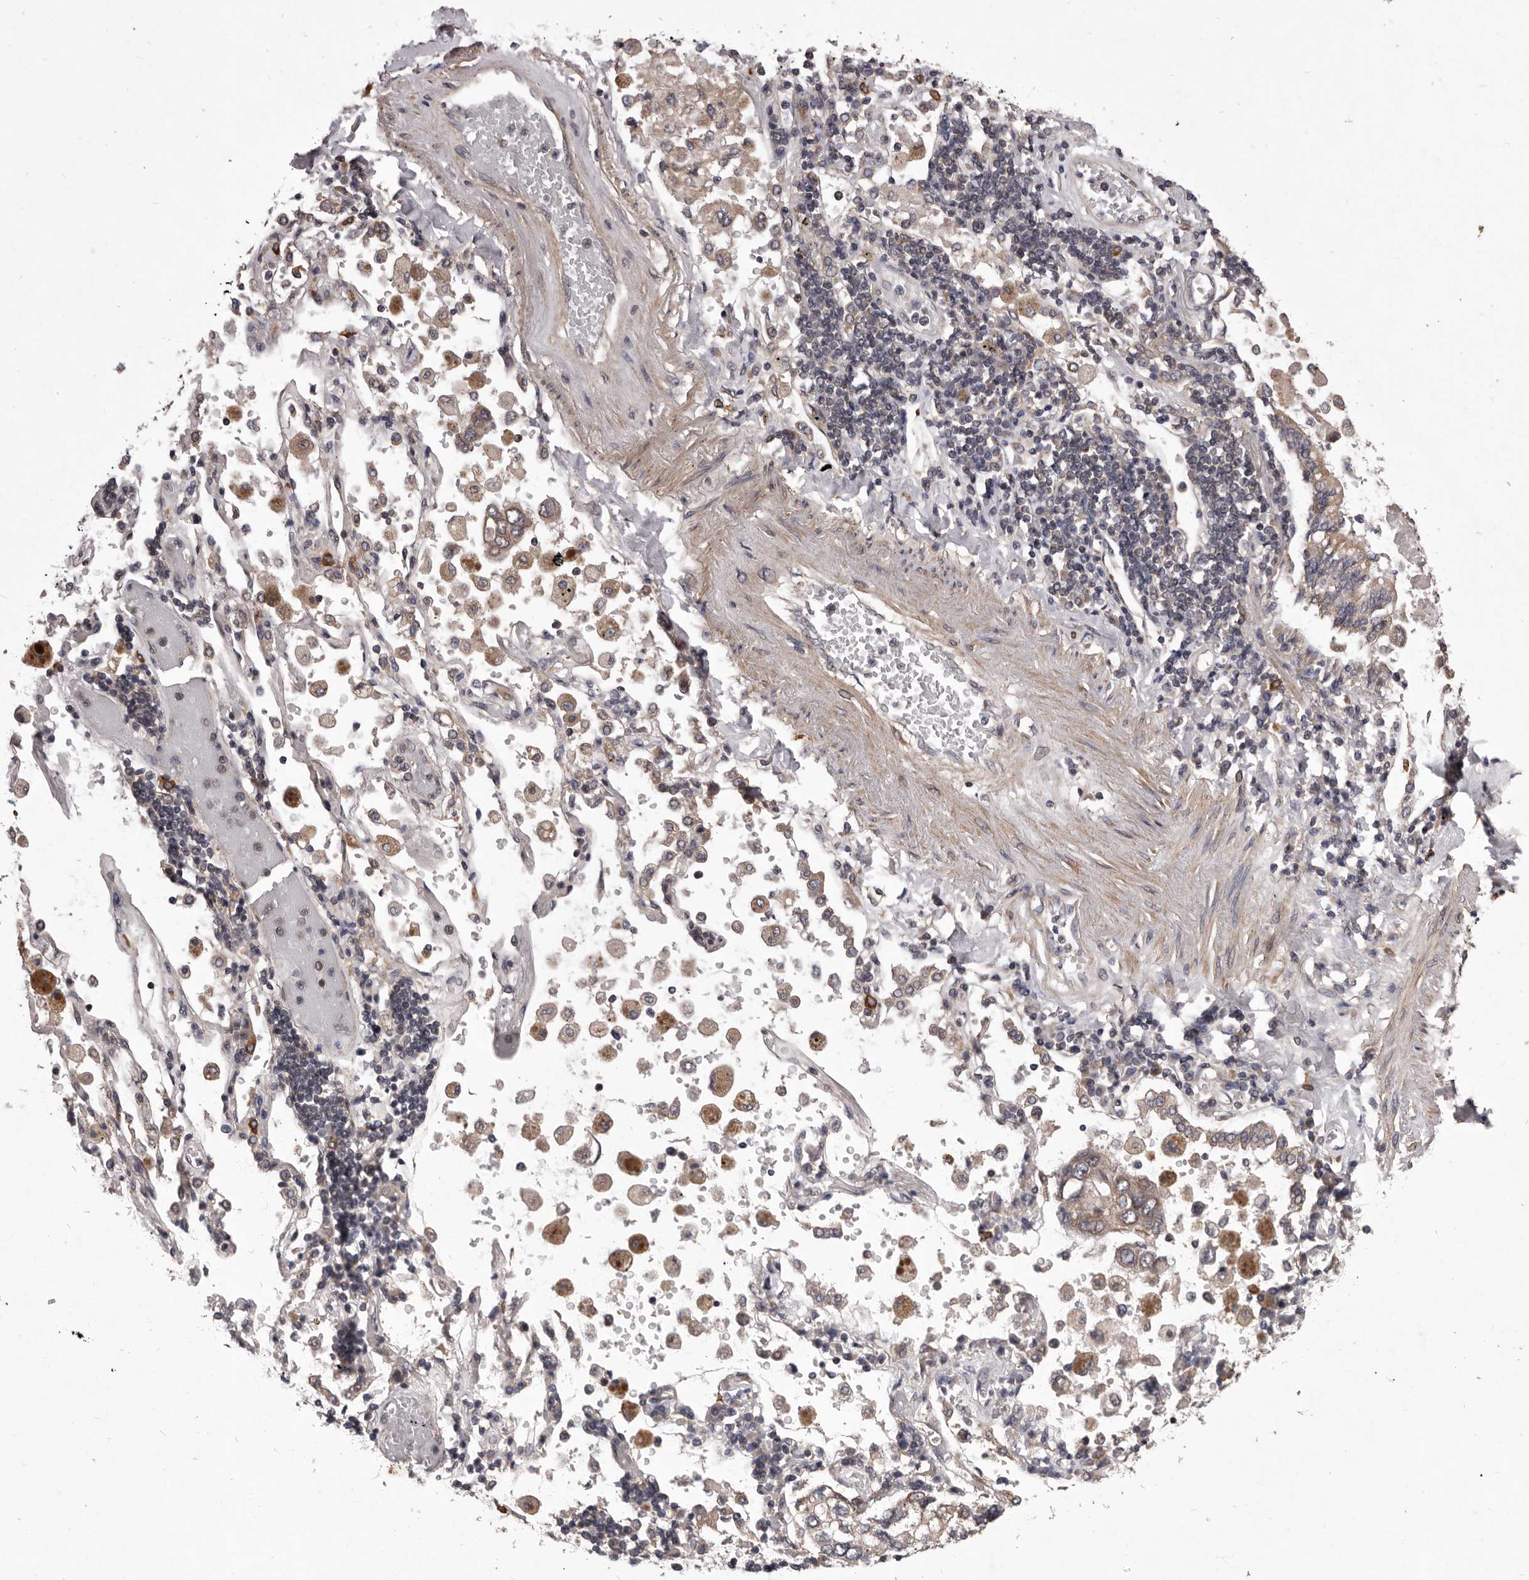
{"staining": {"intensity": "weak", "quantity": "25%-75%", "location": "cytoplasmic/membranous"}, "tissue": "lung cancer", "cell_type": "Tumor cells", "image_type": "cancer", "snomed": [{"axis": "morphology", "description": "Adenocarcinoma, NOS"}, {"axis": "topography", "description": "Lung"}], "caption": "The photomicrograph exhibits a brown stain indicating the presence of a protein in the cytoplasmic/membranous of tumor cells in lung cancer. (IHC, brightfield microscopy, high magnification).", "gene": "CELF3", "patient": {"sex": "male", "age": 63}}